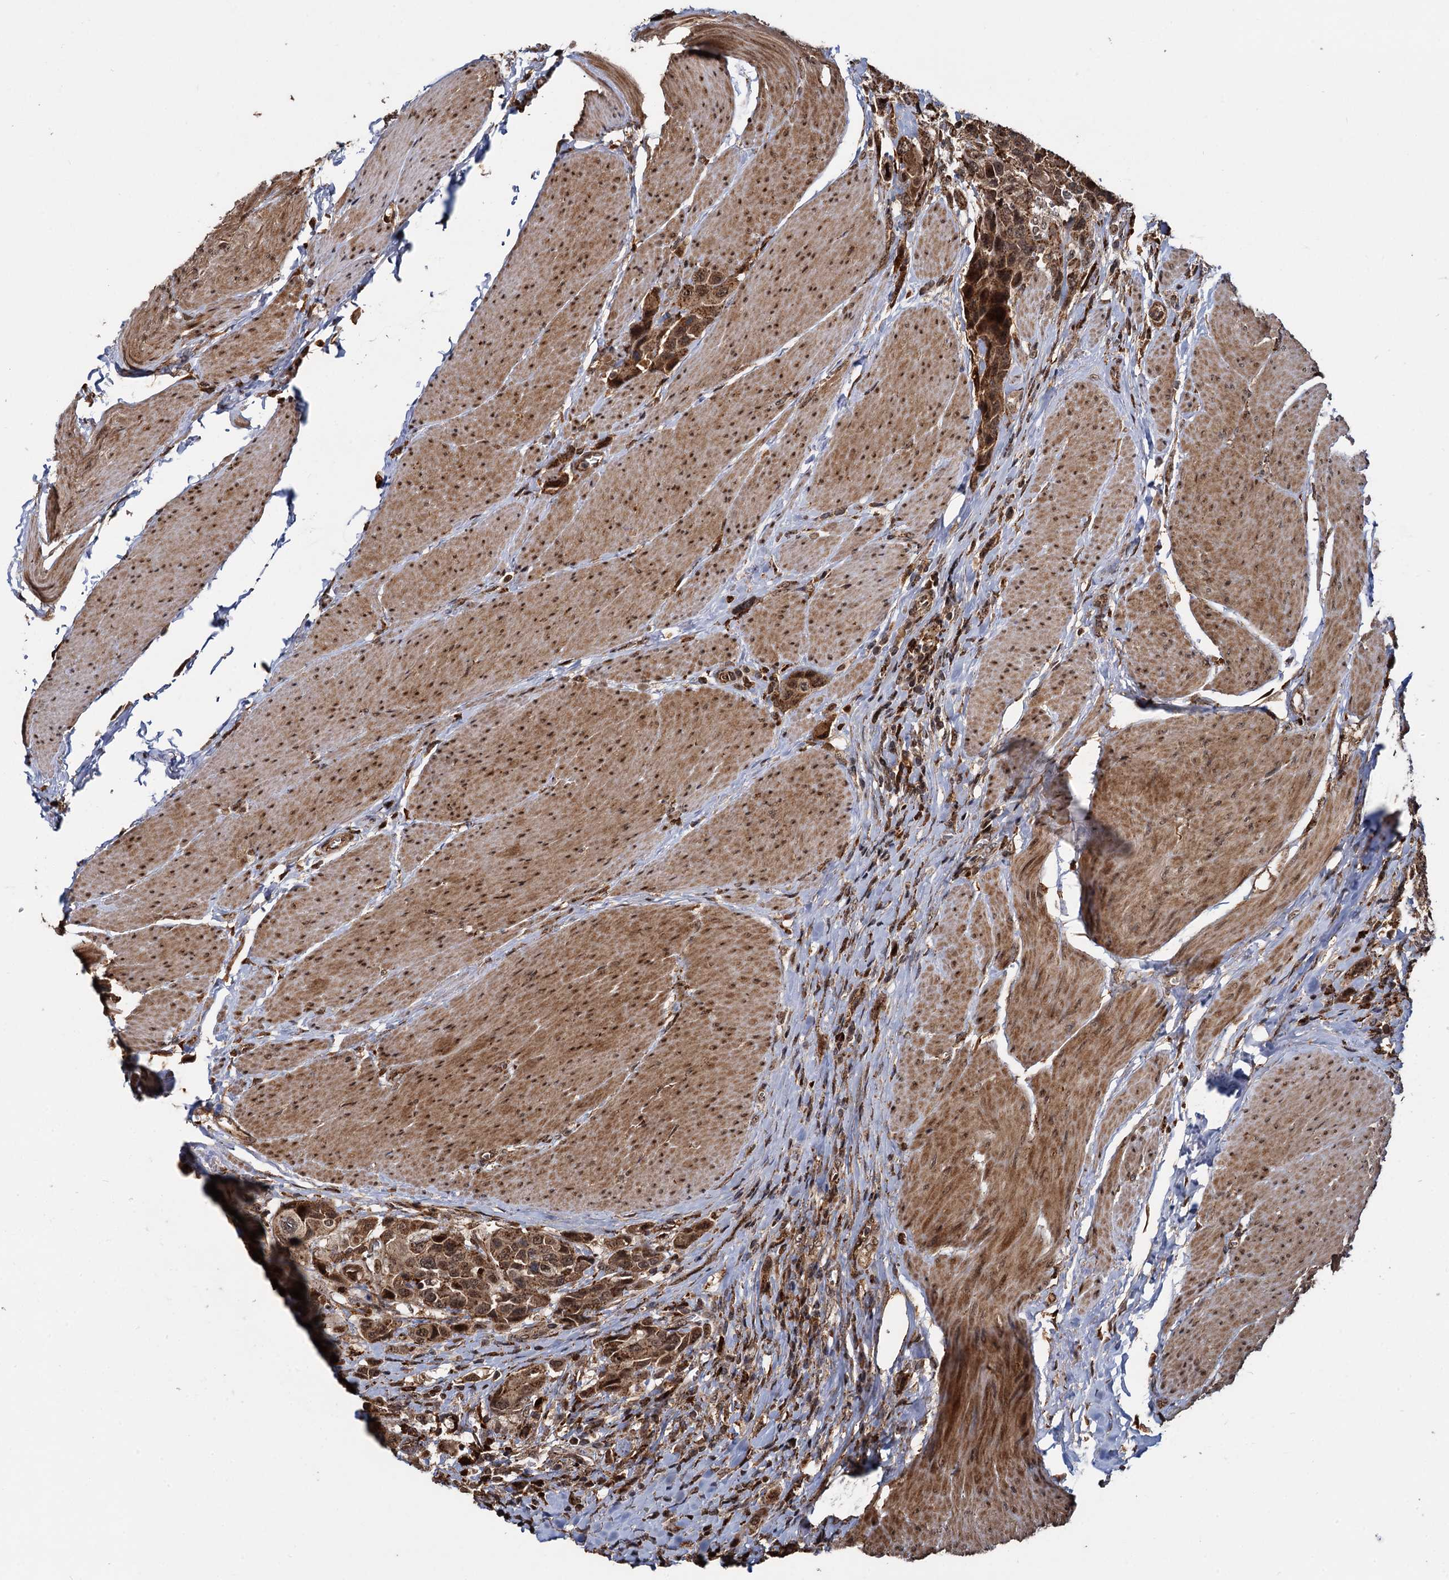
{"staining": {"intensity": "strong", "quantity": ">75%", "location": "cytoplasmic/membranous,nuclear"}, "tissue": "urothelial cancer", "cell_type": "Tumor cells", "image_type": "cancer", "snomed": [{"axis": "morphology", "description": "Urothelial carcinoma, High grade"}, {"axis": "topography", "description": "Urinary bladder"}], "caption": "Human urothelial cancer stained with a brown dye reveals strong cytoplasmic/membranous and nuclear positive positivity in about >75% of tumor cells.", "gene": "CEP192", "patient": {"sex": "male", "age": 50}}